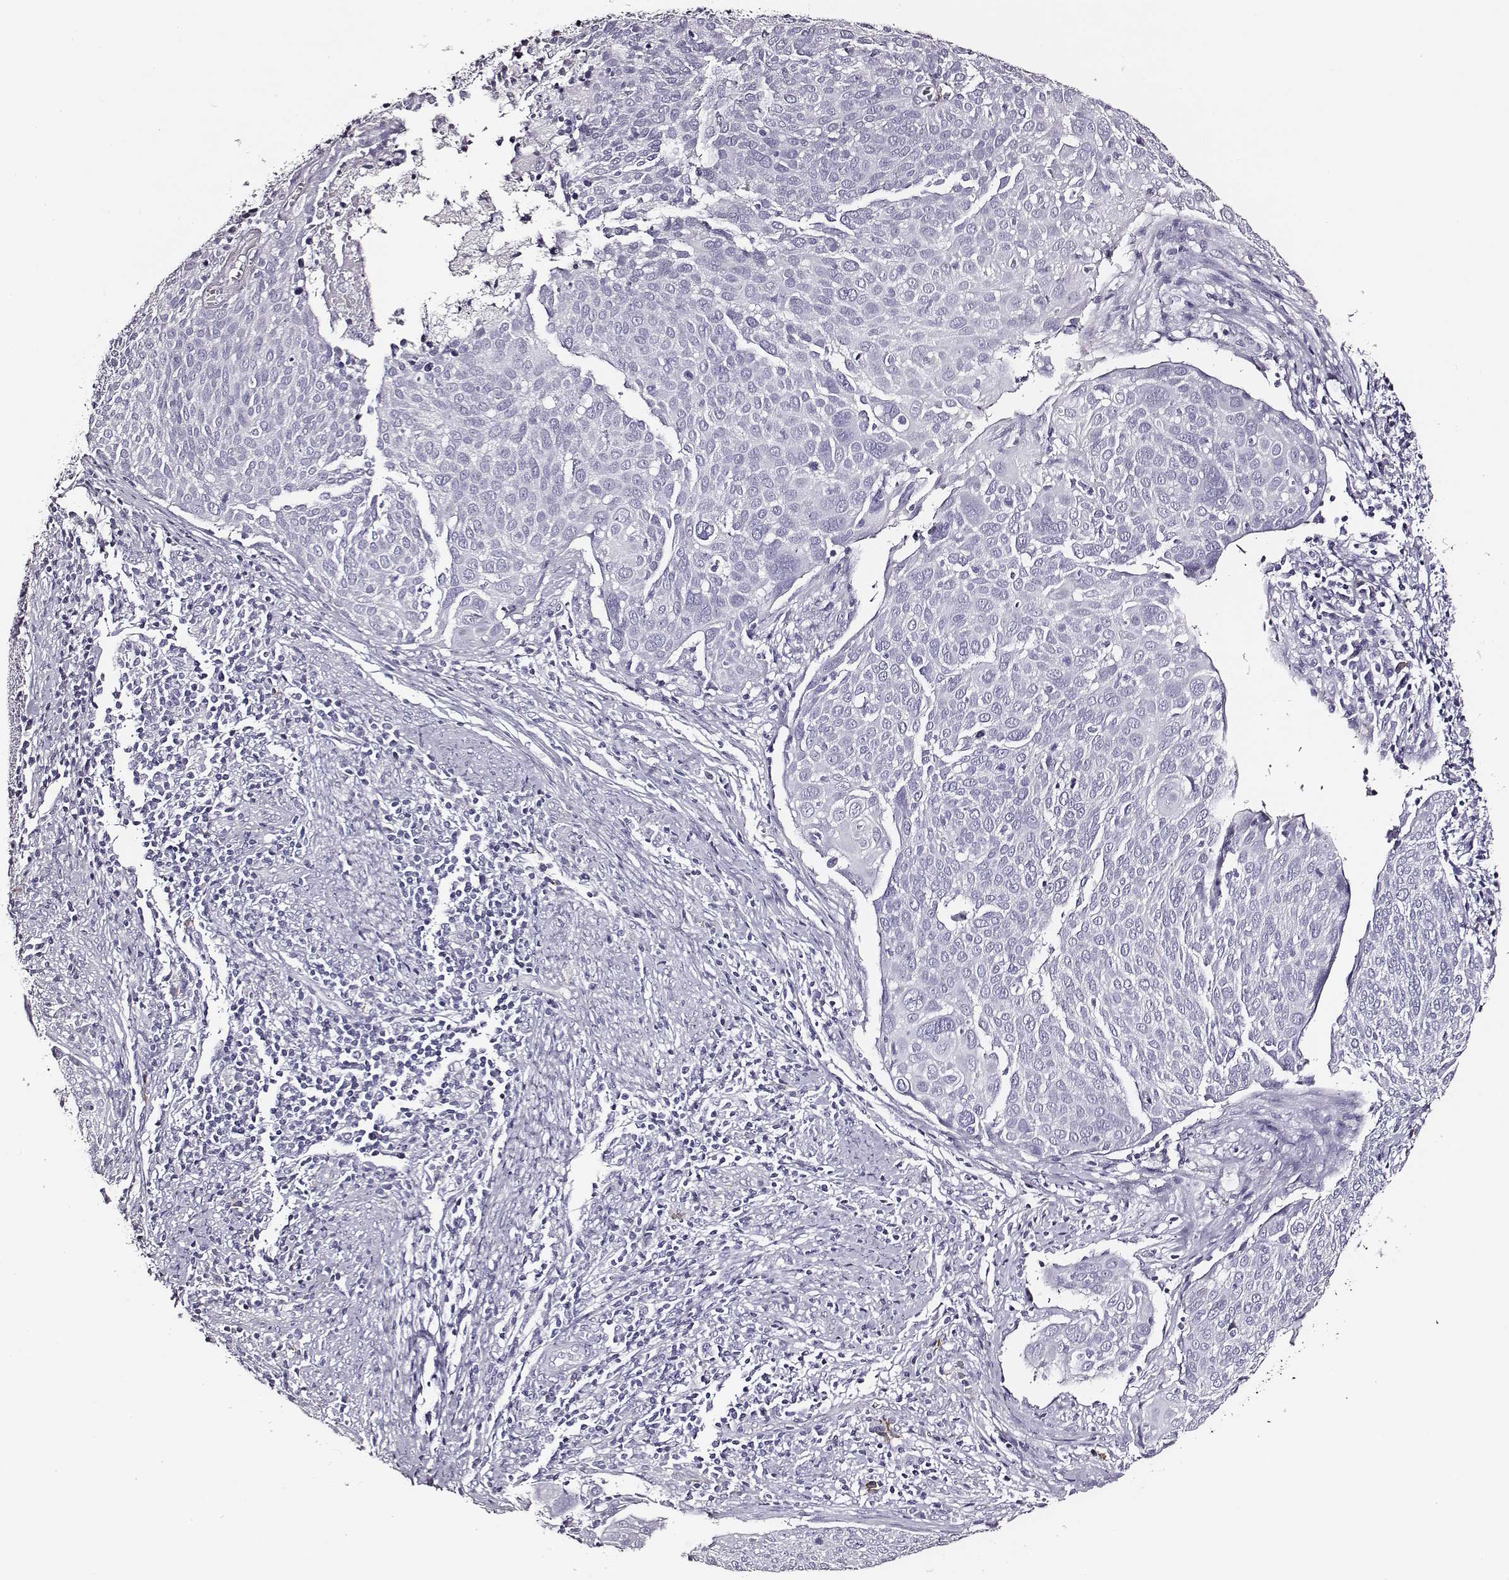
{"staining": {"intensity": "negative", "quantity": "none", "location": "none"}, "tissue": "cervical cancer", "cell_type": "Tumor cells", "image_type": "cancer", "snomed": [{"axis": "morphology", "description": "Squamous cell carcinoma, NOS"}, {"axis": "topography", "description": "Cervix"}], "caption": "The image shows no significant staining in tumor cells of cervical squamous cell carcinoma.", "gene": "DPEP1", "patient": {"sex": "female", "age": 39}}